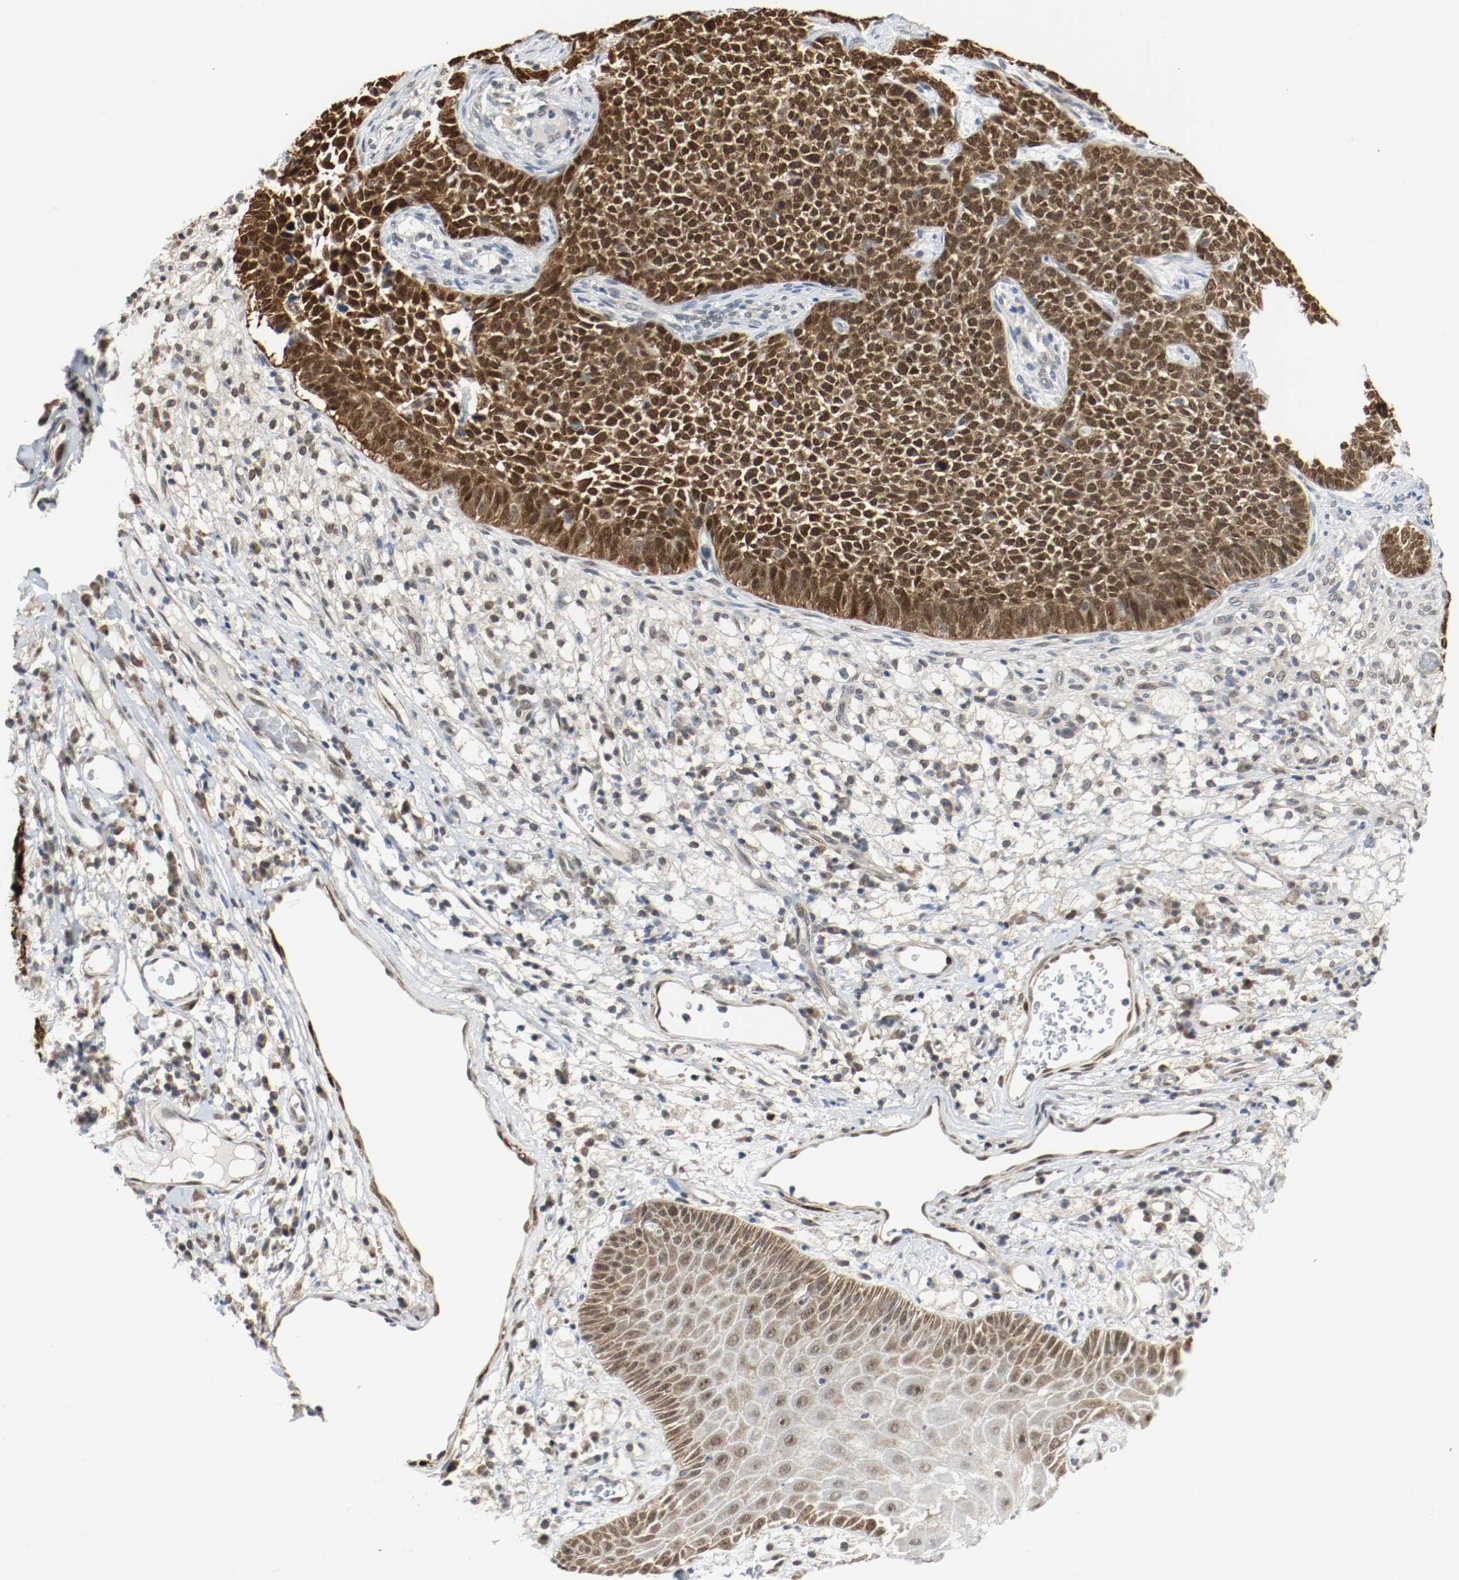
{"staining": {"intensity": "strong", "quantity": ">75%", "location": "cytoplasmic/membranous,nuclear"}, "tissue": "skin cancer", "cell_type": "Tumor cells", "image_type": "cancer", "snomed": [{"axis": "morphology", "description": "Basal cell carcinoma"}, {"axis": "topography", "description": "Skin"}], "caption": "There is high levels of strong cytoplasmic/membranous and nuclear staining in tumor cells of basal cell carcinoma (skin), as demonstrated by immunohistochemical staining (brown color).", "gene": "PPME1", "patient": {"sex": "female", "age": 84}}